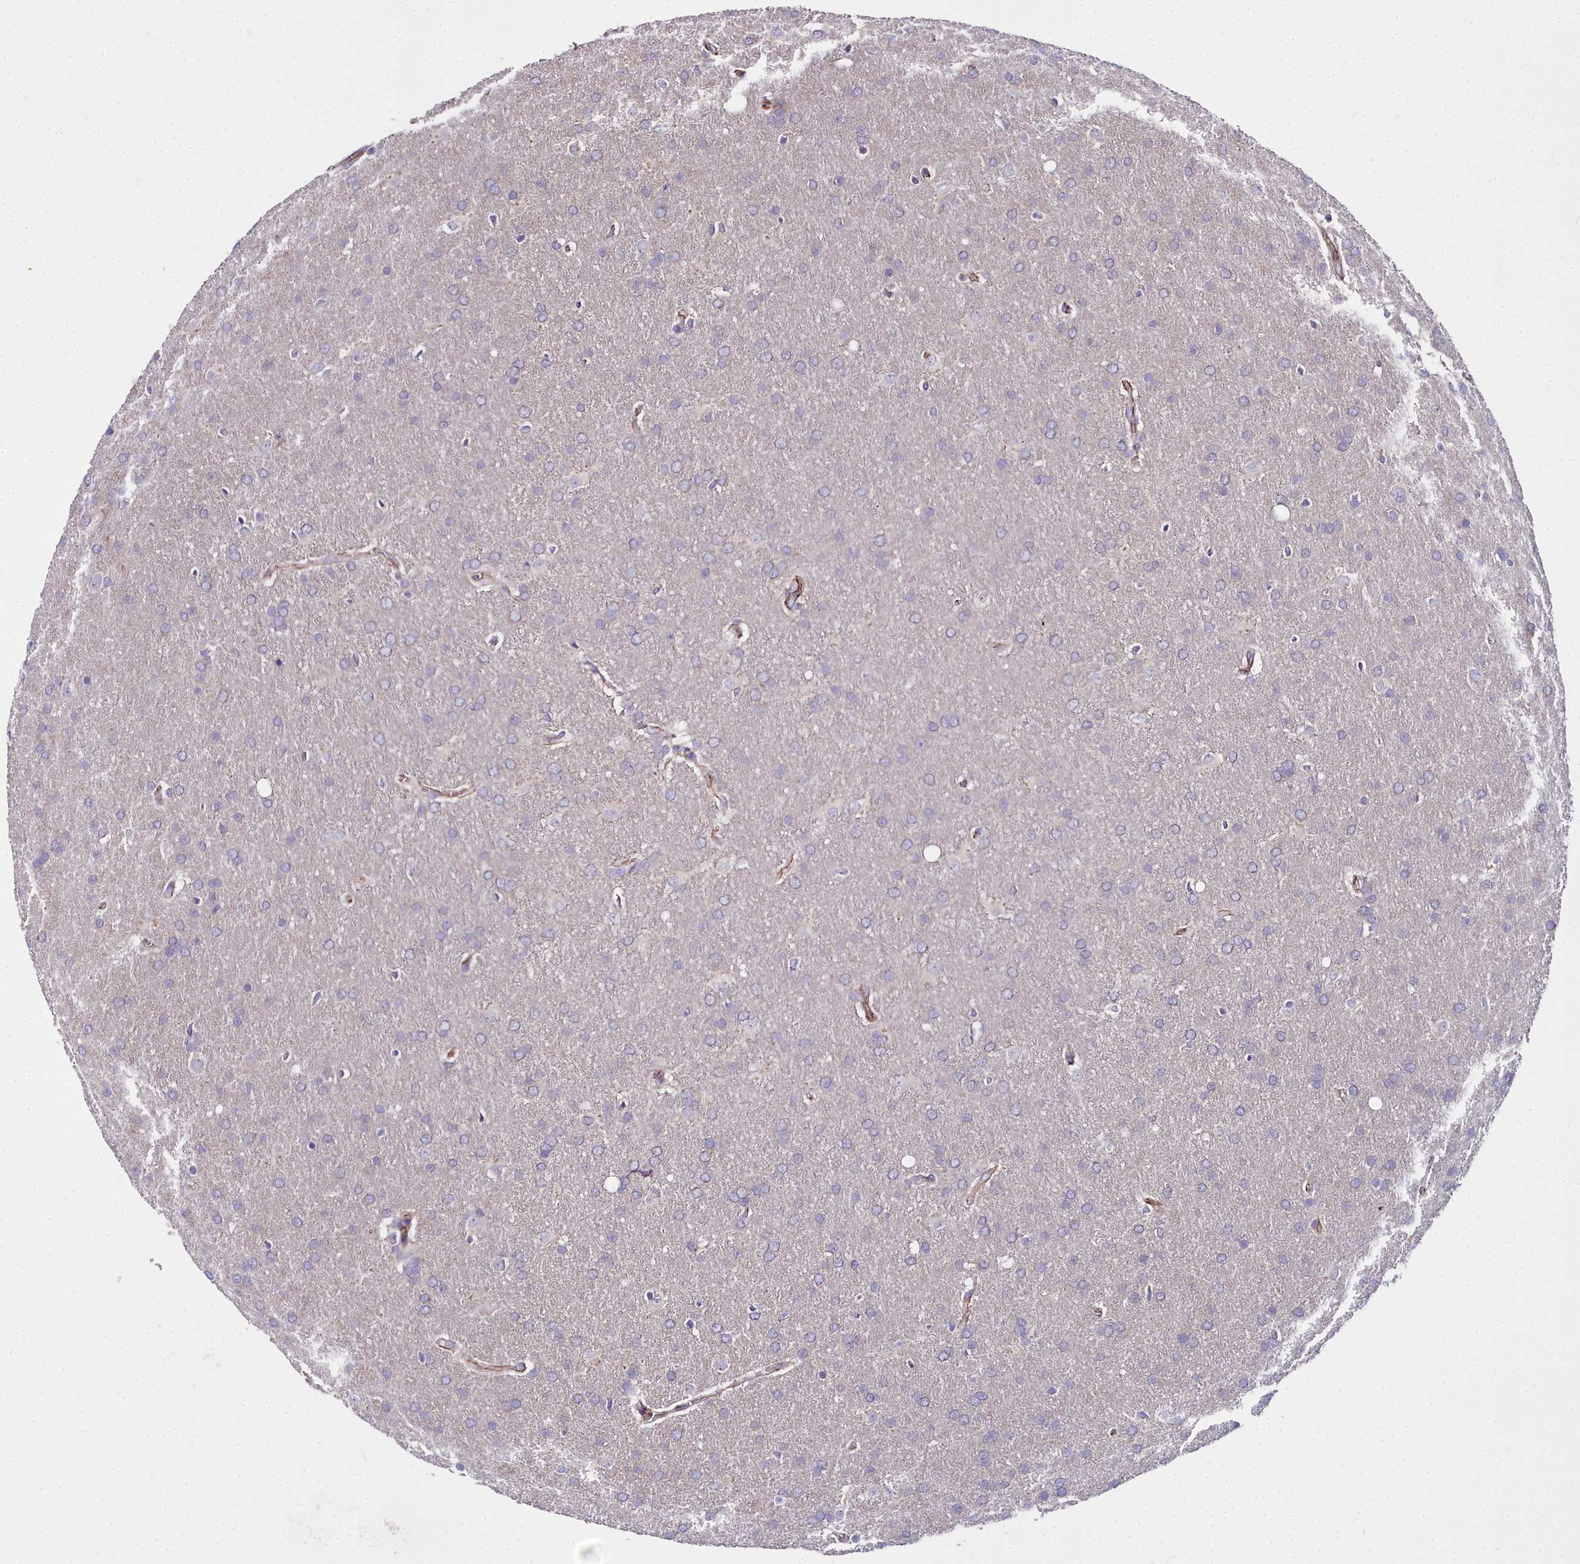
{"staining": {"intensity": "negative", "quantity": "none", "location": "none"}, "tissue": "glioma", "cell_type": "Tumor cells", "image_type": "cancer", "snomed": [{"axis": "morphology", "description": "Glioma, malignant, Low grade"}, {"axis": "topography", "description": "Brain"}], "caption": "Histopathology image shows no significant protein staining in tumor cells of glioma.", "gene": "NT5M", "patient": {"sex": "female", "age": 32}}